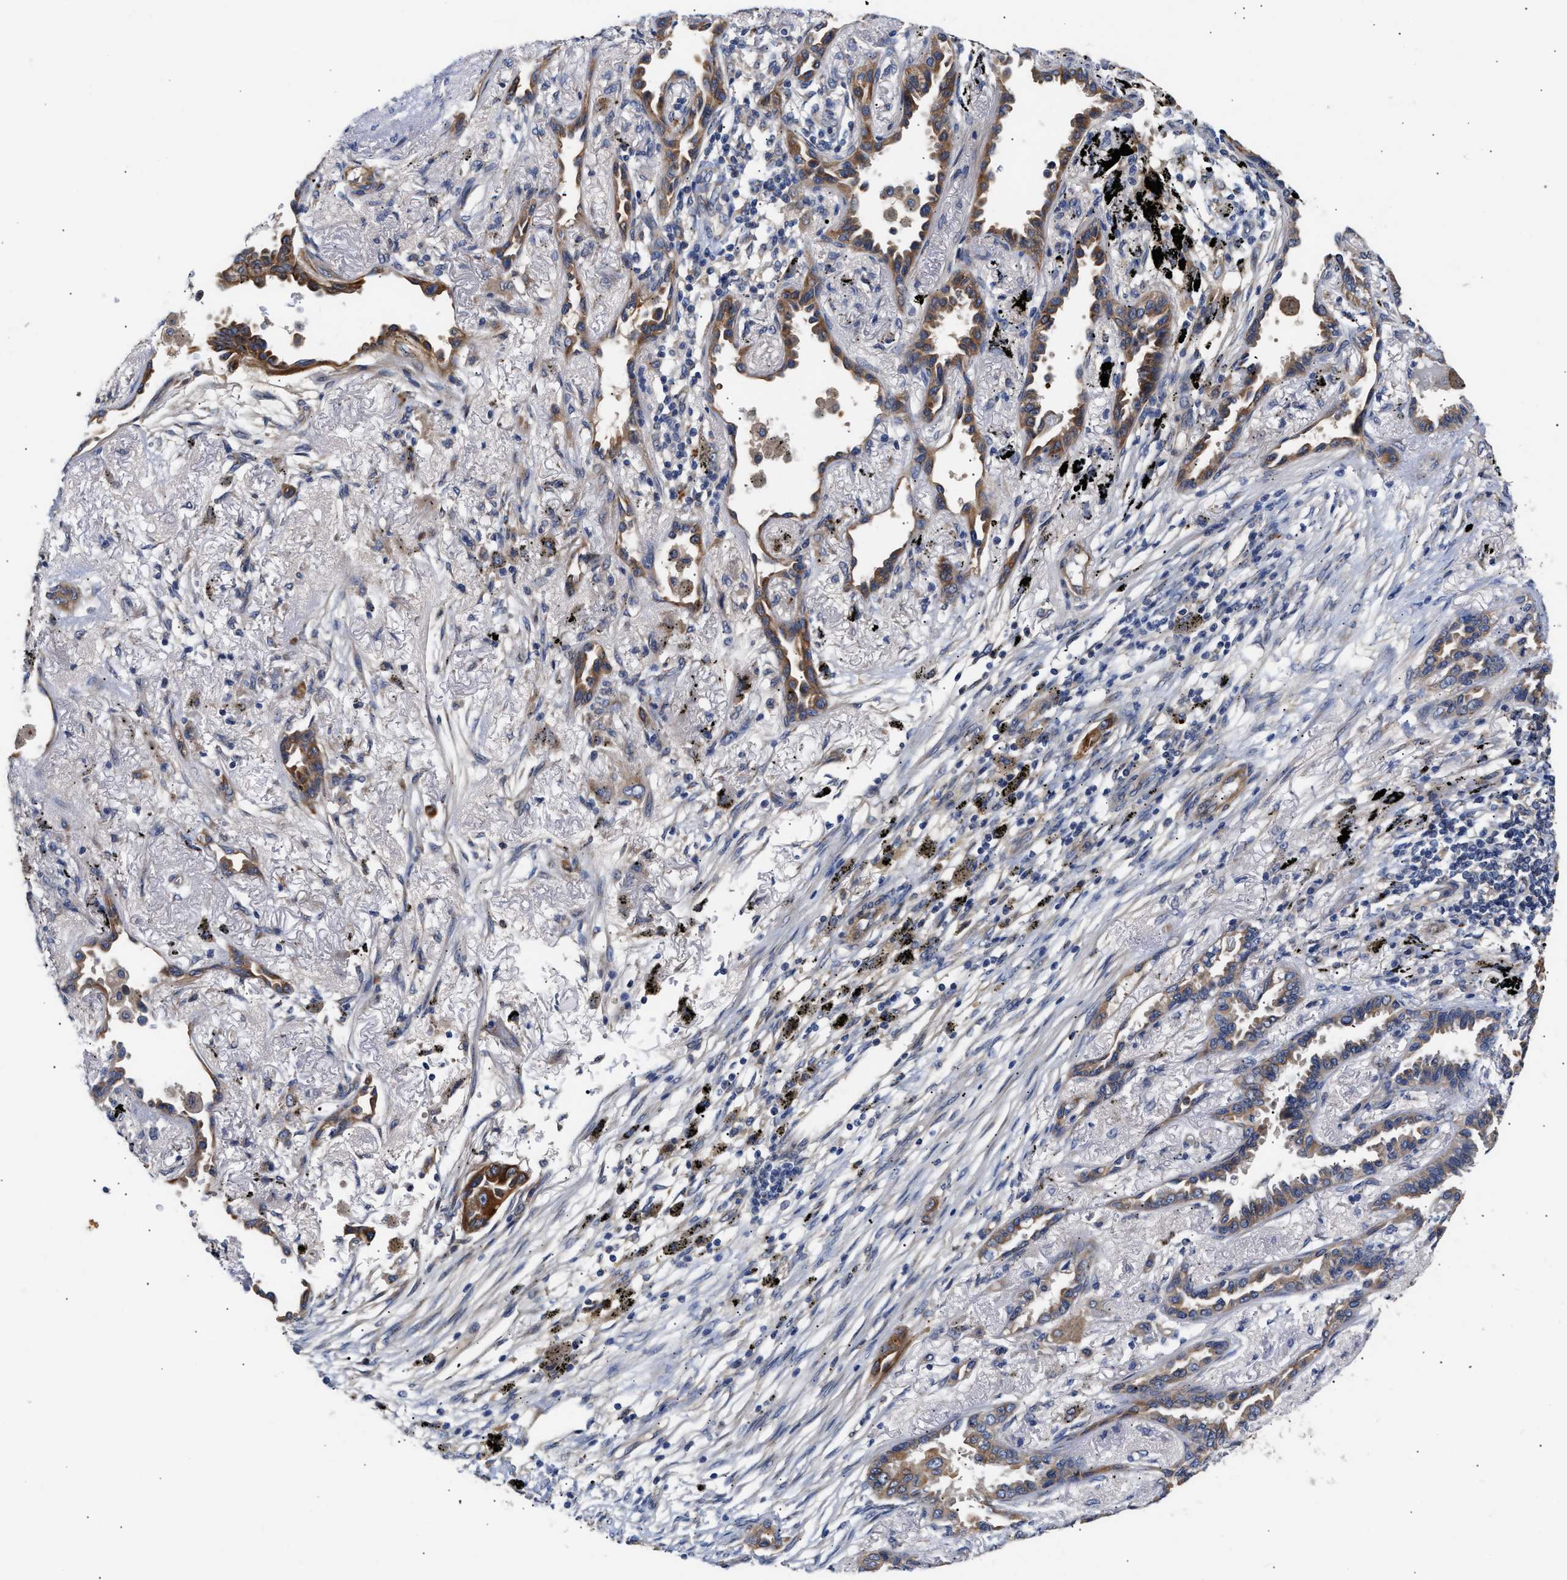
{"staining": {"intensity": "moderate", "quantity": ">75%", "location": "cytoplasmic/membranous"}, "tissue": "lung cancer", "cell_type": "Tumor cells", "image_type": "cancer", "snomed": [{"axis": "morphology", "description": "Adenocarcinoma, NOS"}, {"axis": "topography", "description": "Lung"}], "caption": "Moderate cytoplasmic/membranous positivity for a protein is seen in approximately >75% of tumor cells of lung cancer using immunohistochemistry.", "gene": "CCDC146", "patient": {"sex": "male", "age": 59}}